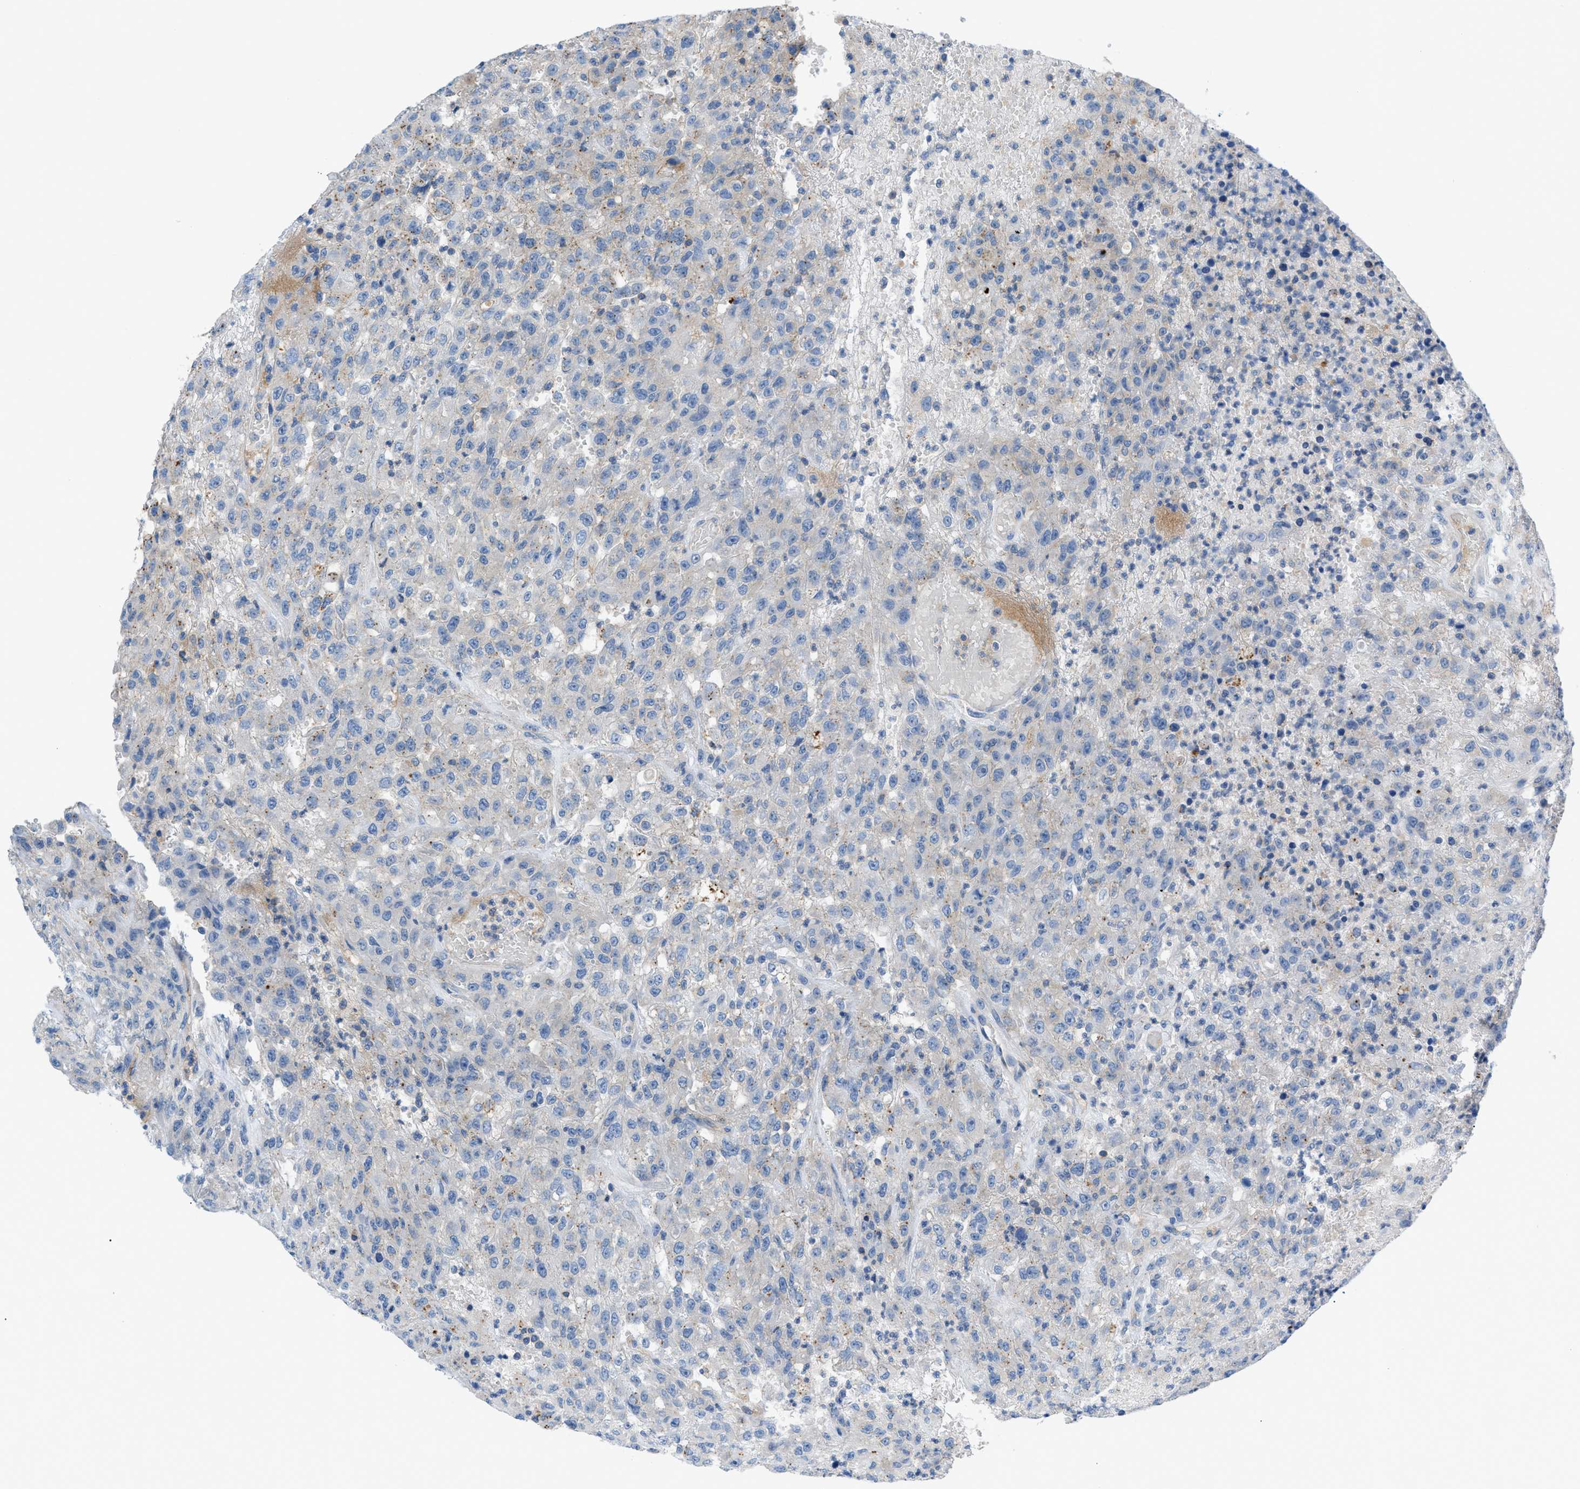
{"staining": {"intensity": "negative", "quantity": "none", "location": "none"}, "tissue": "urothelial cancer", "cell_type": "Tumor cells", "image_type": "cancer", "snomed": [{"axis": "morphology", "description": "Urothelial carcinoma, High grade"}, {"axis": "topography", "description": "Urinary bladder"}], "caption": "Immunohistochemistry (IHC) histopathology image of urothelial carcinoma (high-grade) stained for a protein (brown), which demonstrates no staining in tumor cells.", "gene": "ORAI1", "patient": {"sex": "male", "age": 46}}